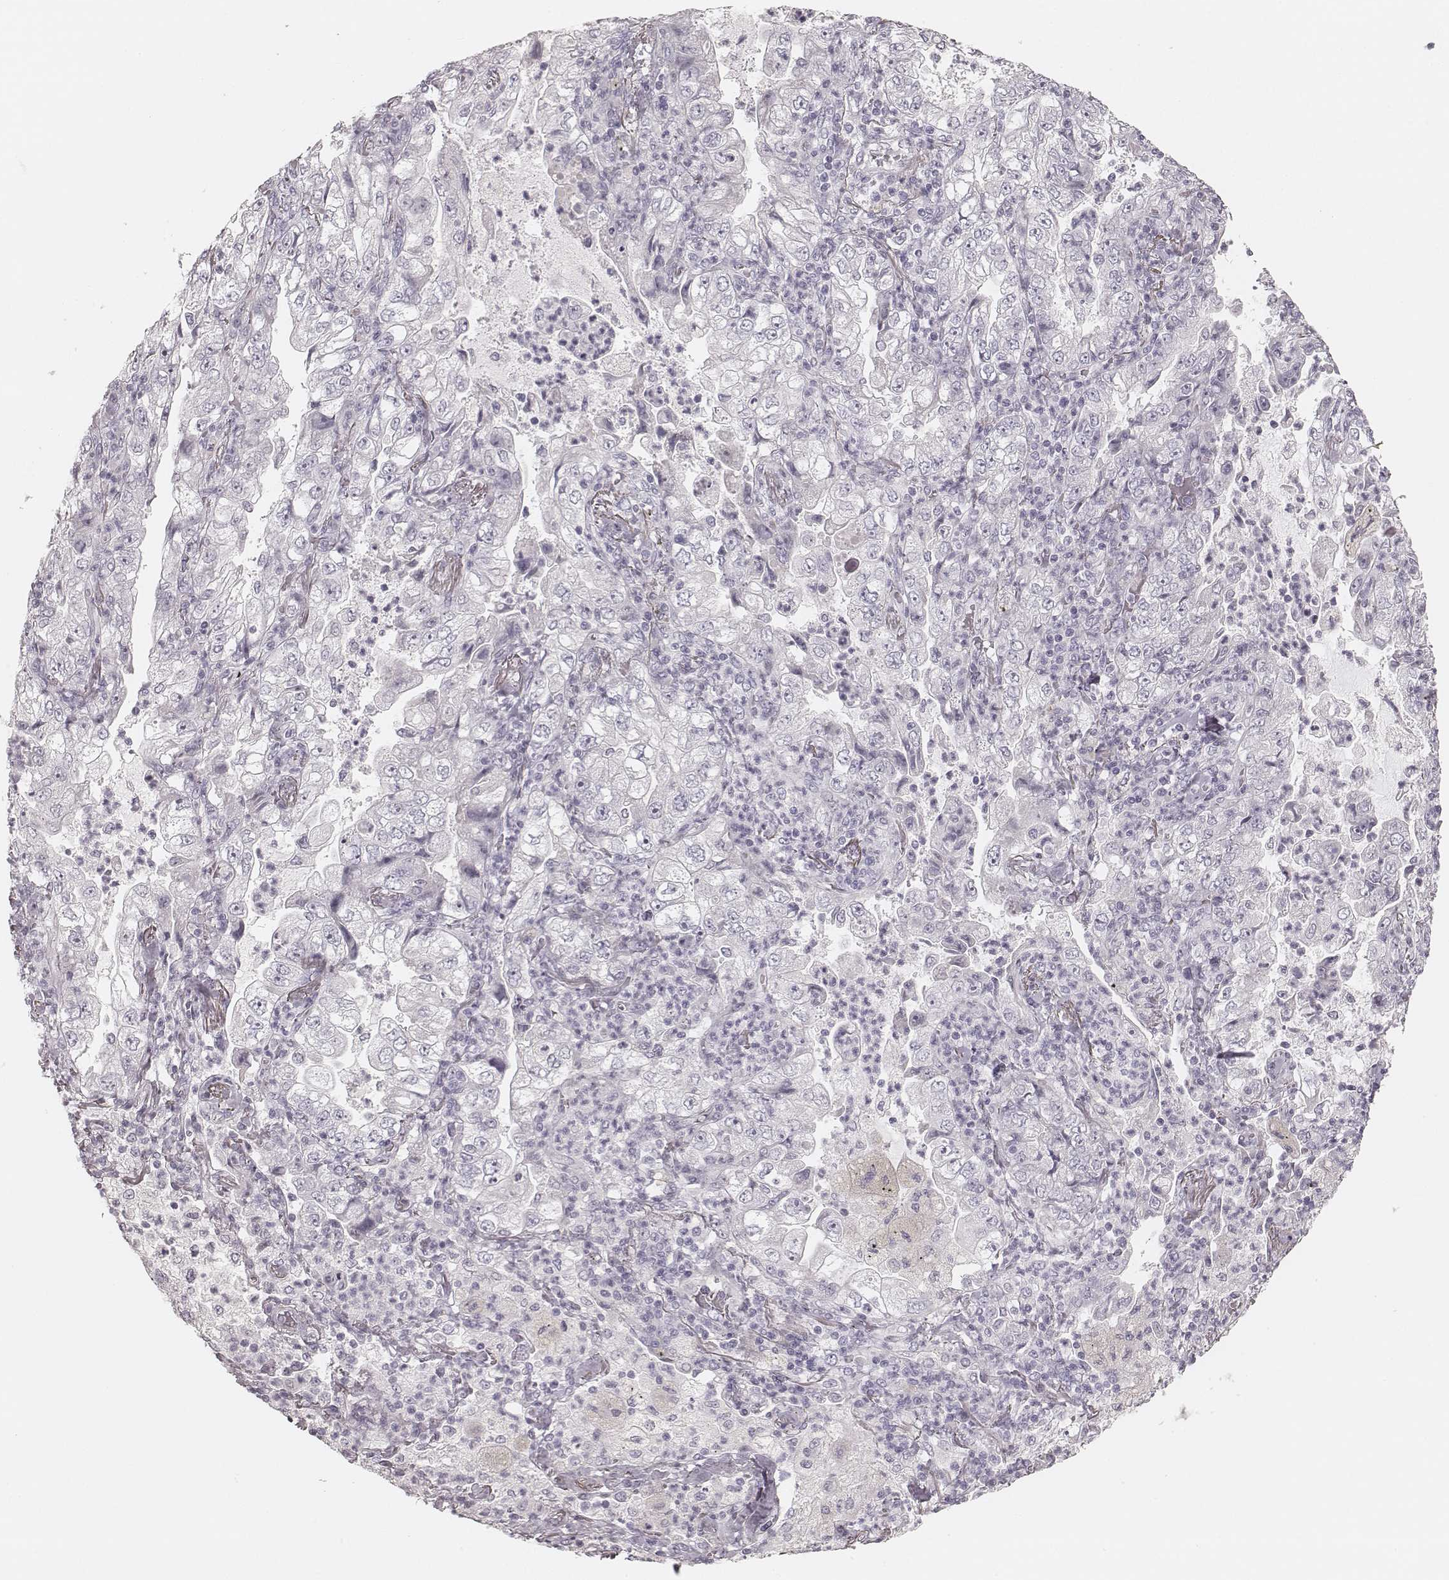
{"staining": {"intensity": "negative", "quantity": "none", "location": "none"}, "tissue": "lung cancer", "cell_type": "Tumor cells", "image_type": "cancer", "snomed": [{"axis": "morphology", "description": "Adenocarcinoma, NOS"}, {"axis": "topography", "description": "Lung"}], "caption": "IHC photomicrograph of neoplastic tissue: lung cancer (adenocarcinoma) stained with DAB (3,3'-diaminobenzidine) shows no significant protein staining in tumor cells.", "gene": "SPATA24", "patient": {"sex": "female", "age": 73}}